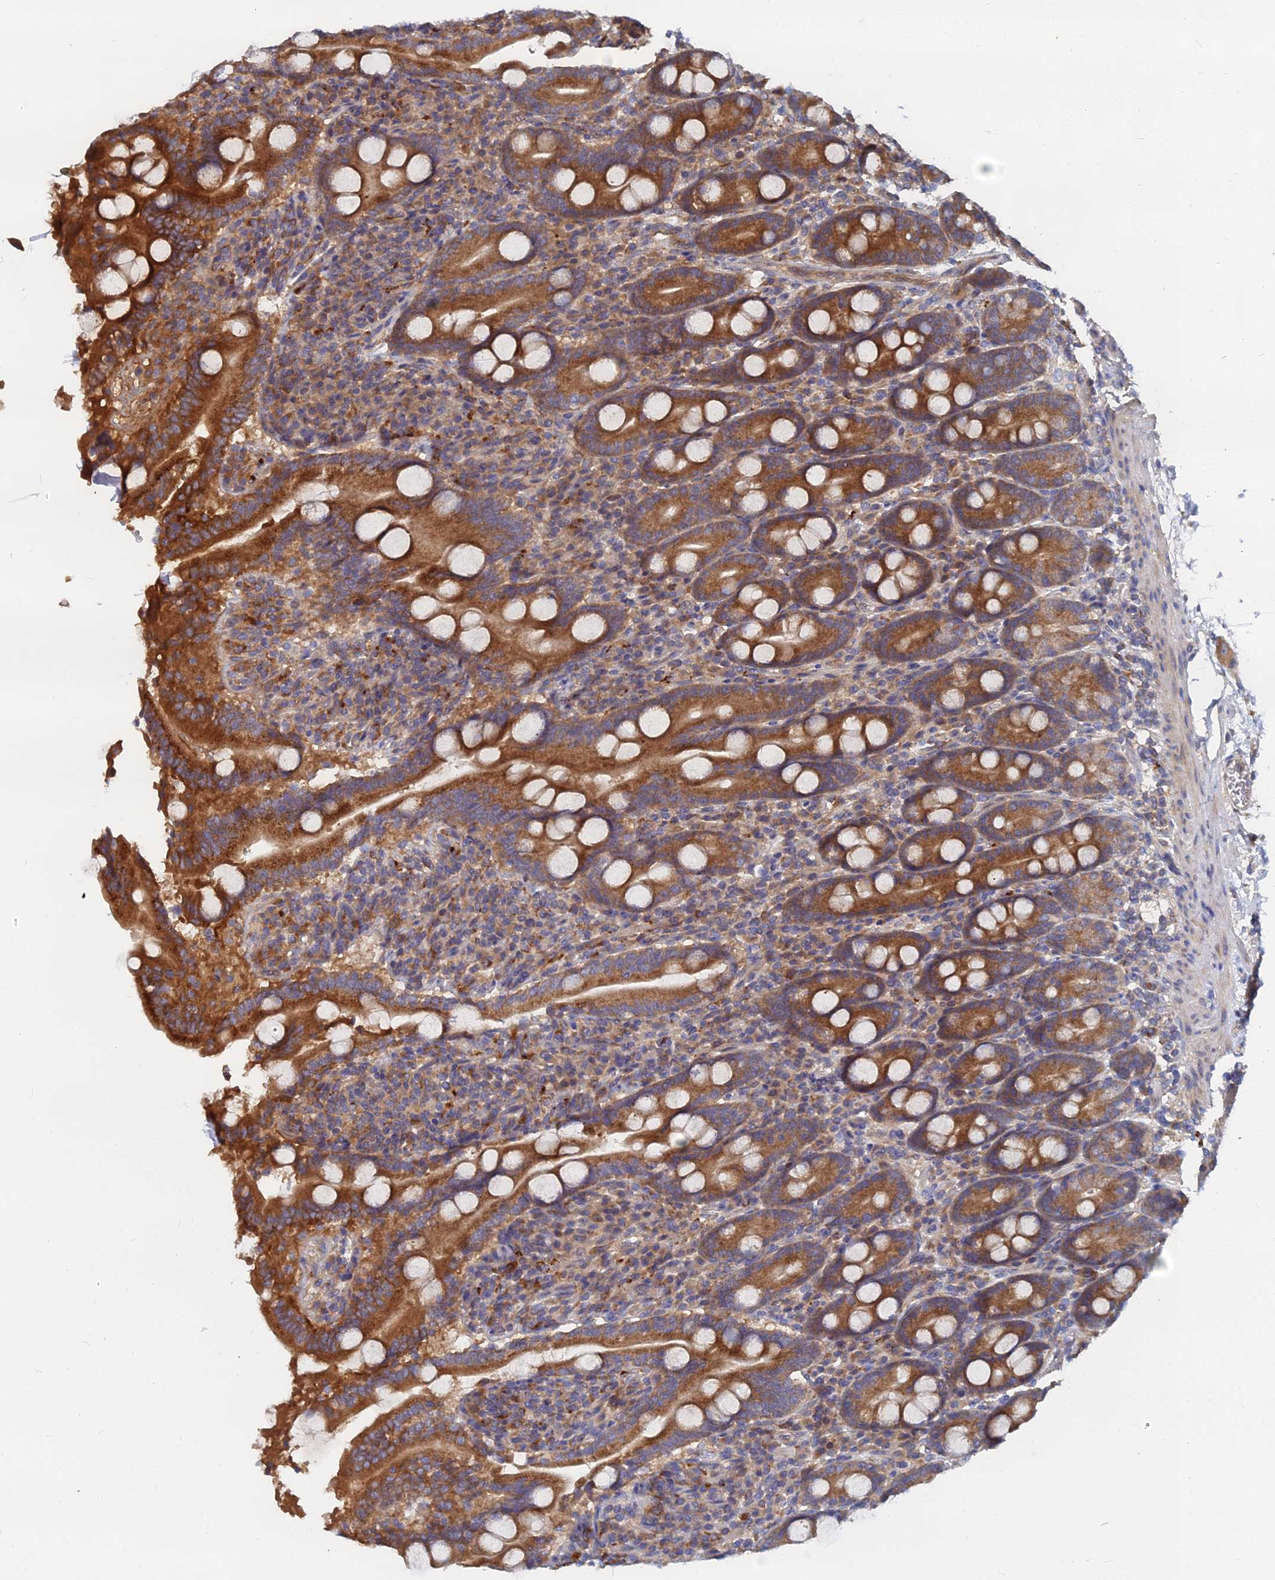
{"staining": {"intensity": "strong", "quantity": ">75%", "location": "cytoplasmic/membranous"}, "tissue": "duodenum", "cell_type": "Glandular cells", "image_type": "normal", "snomed": [{"axis": "morphology", "description": "Normal tissue, NOS"}, {"axis": "topography", "description": "Duodenum"}], "caption": "The photomicrograph reveals staining of unremarkable duodenum, revealing strong cytoplasmic/membranous protein expression (brown color) within glandular cells.", "gene": "CCZ1B", "patient": {"sex": "male", "age": 35}}